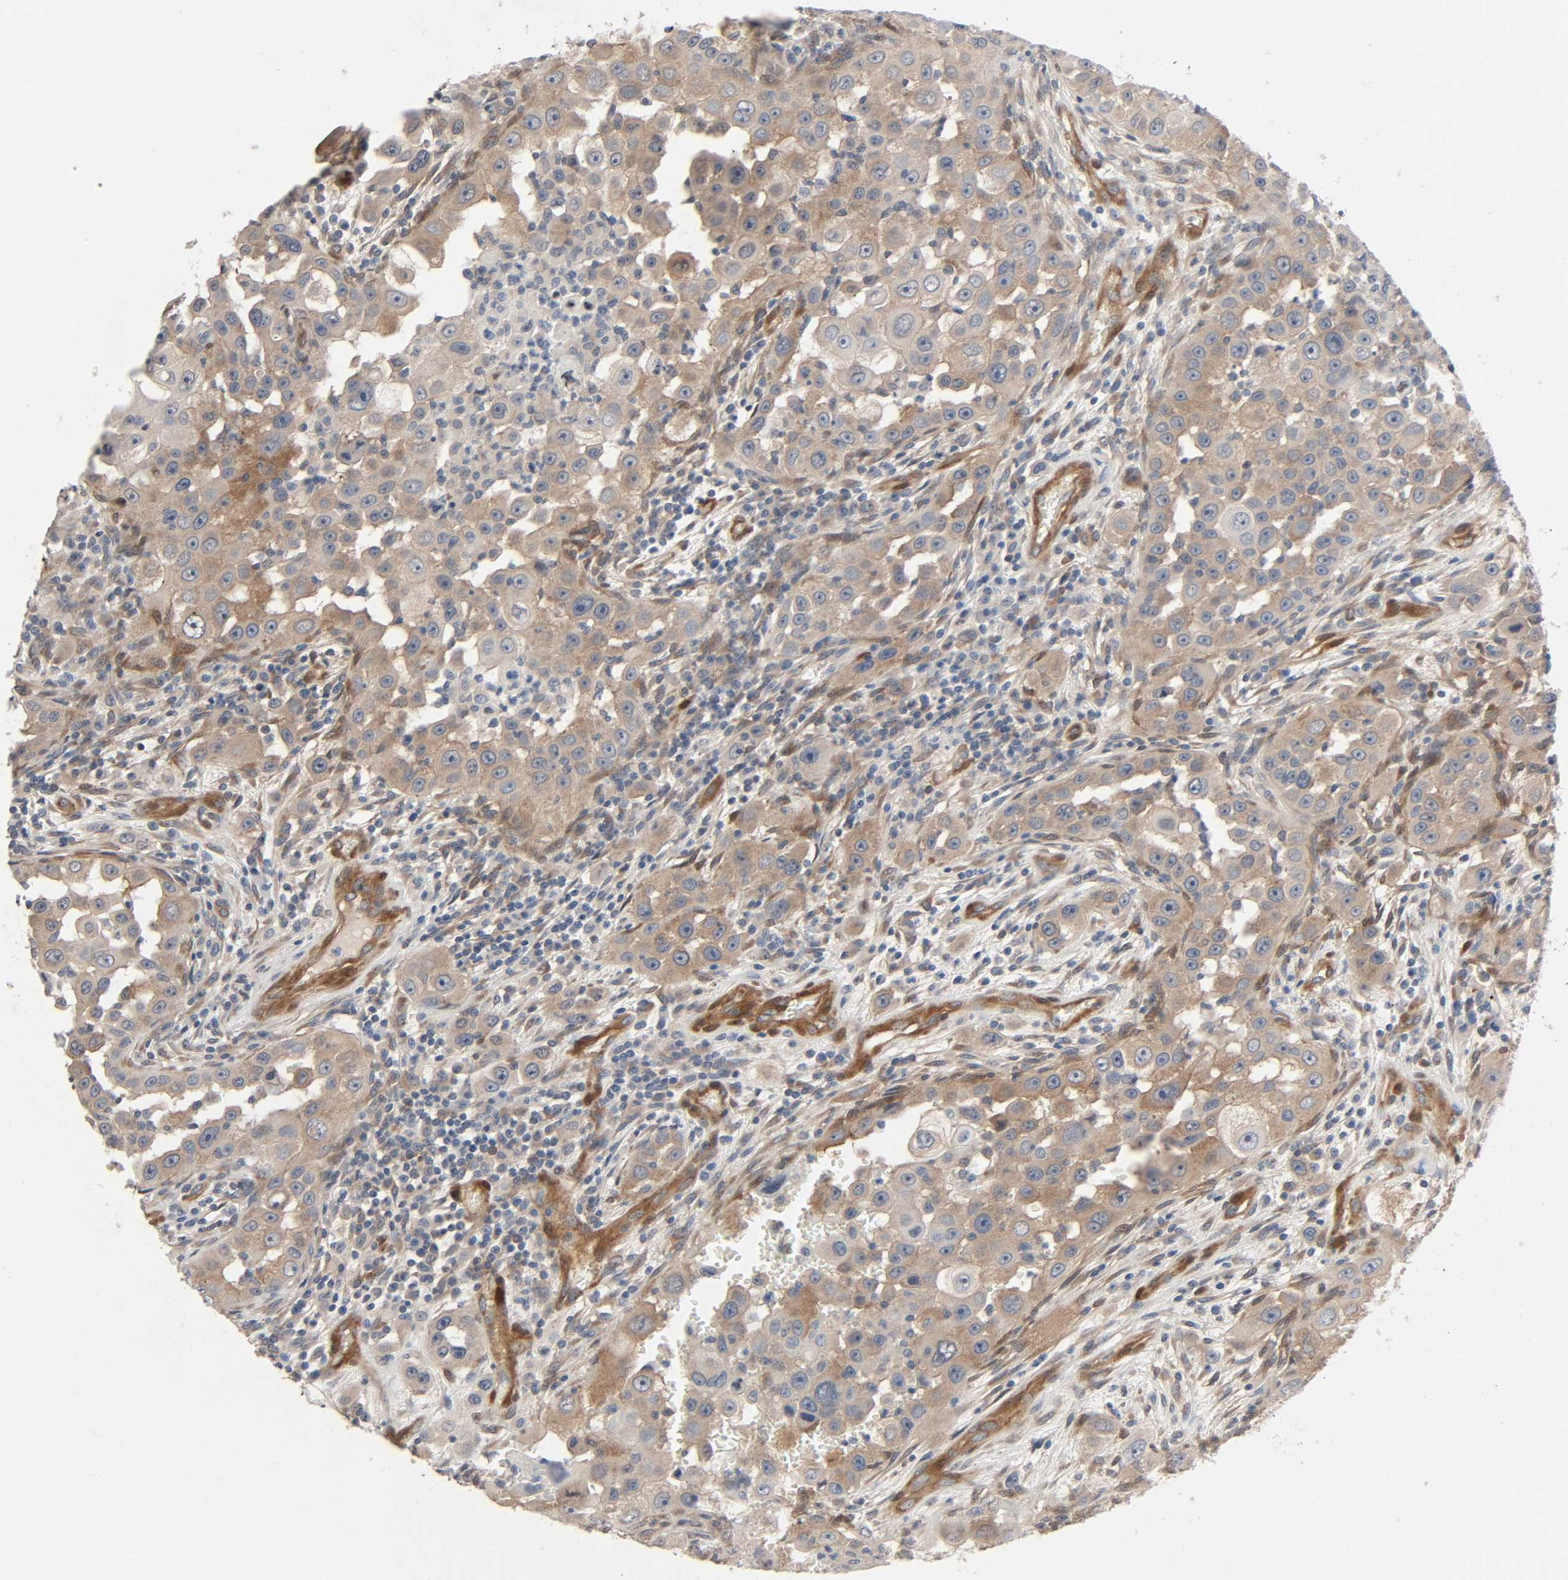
{"staining": {"intensity": "moderate", "quantity": "25%-75%", "location": "cytoplasmic/membranous"}, "tissue": "head and neck cancer", "cell_type": "Tumor cells", "image_type": "cancer", "snomed": [{"axis": "morphology", "description": "Carcinoma, NOS"}, {"axis": "topography", "description": "Head-Neck"}], "caption": "Head and neck cancer (carcinoma) stained for a protein (brown) reveals moderate cytoplasmic/membranous positive staining in approximately 25%-75% of tumor cells.", "gene": "PTK2", "patient": {"sex": "male", "age": 87}}